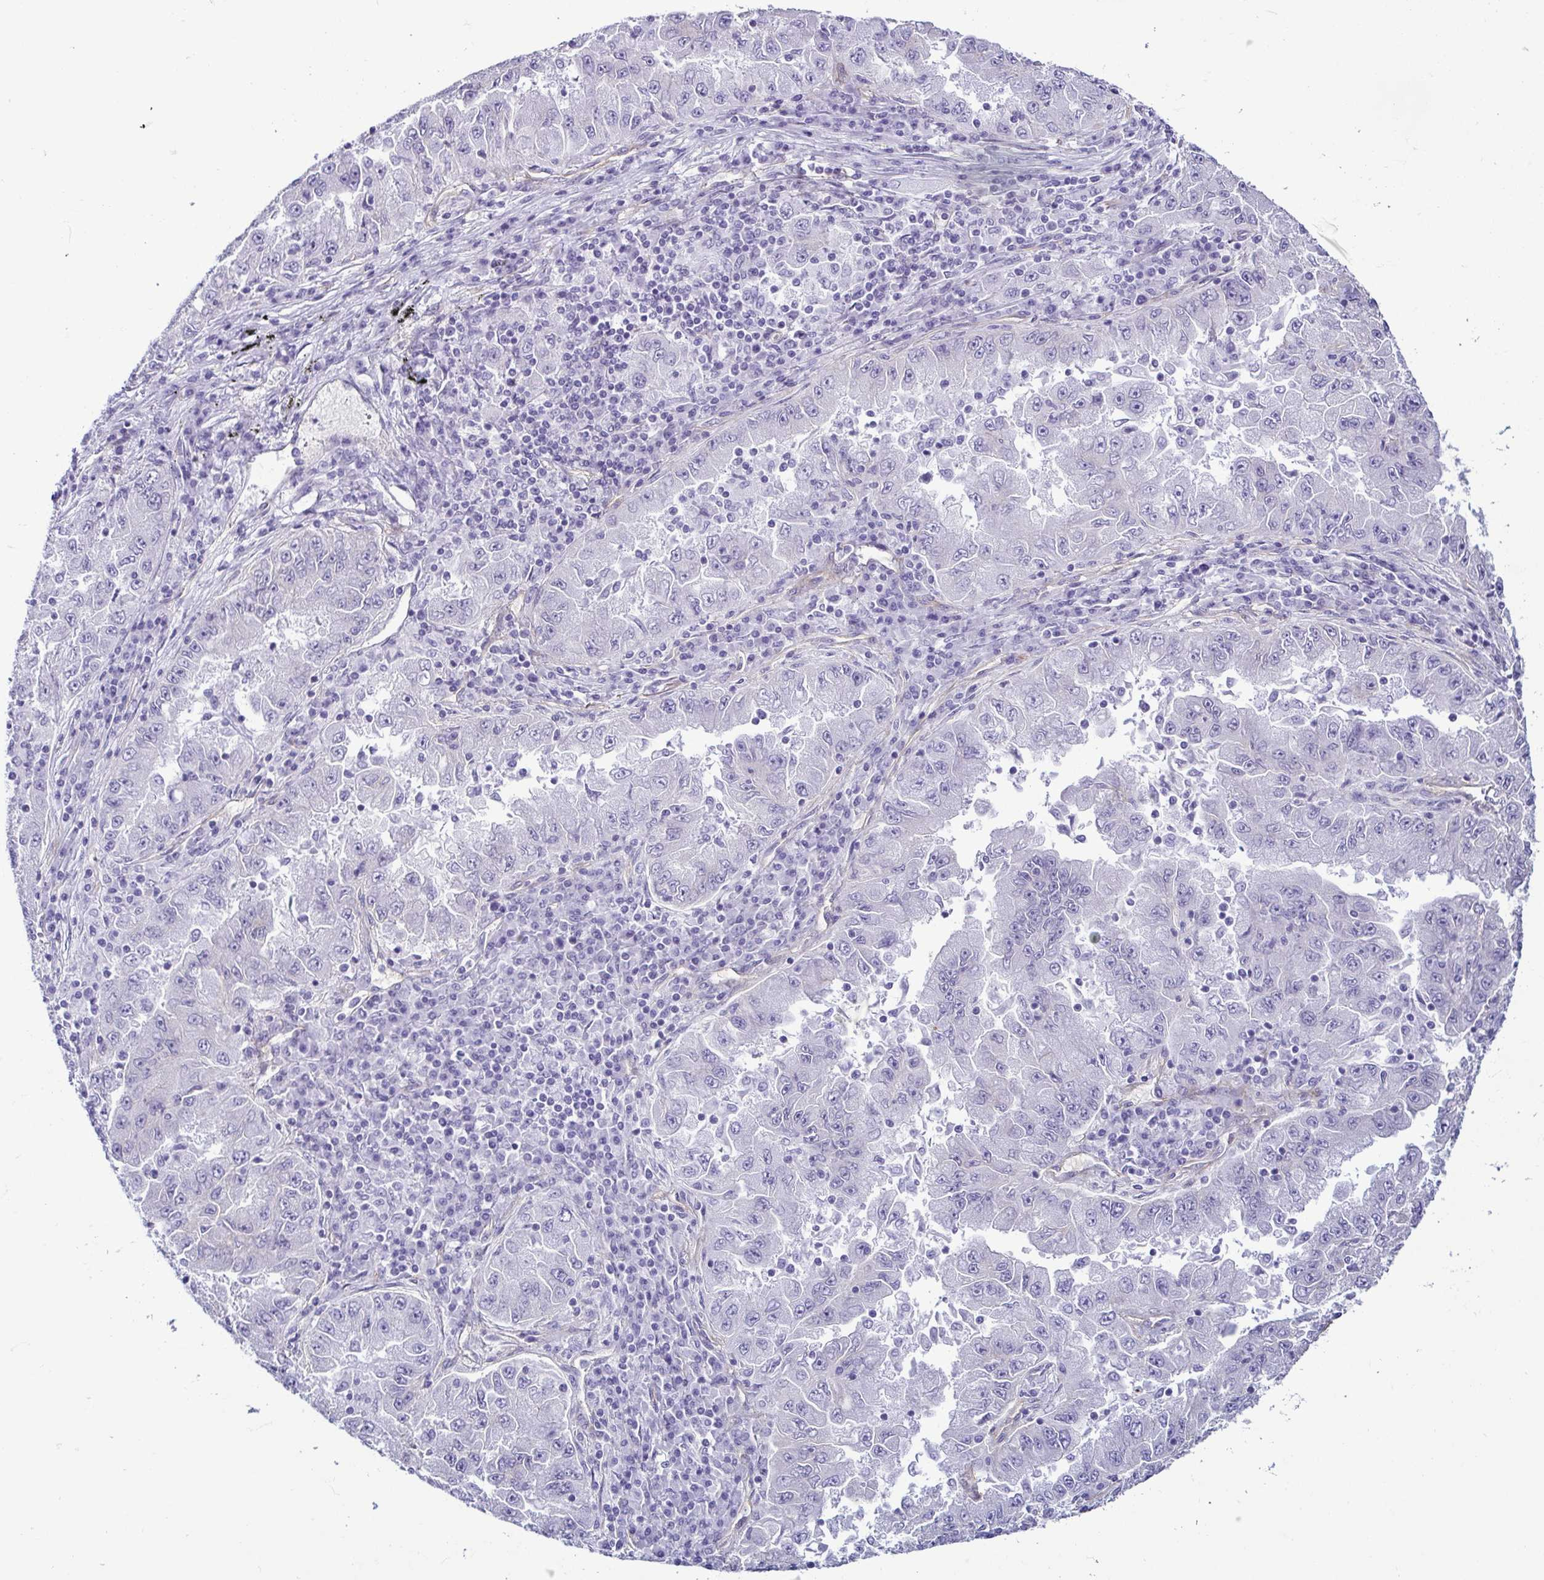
{"staining": {"intensity": "negative", "quantity": "none", "location": "none"}, "tissue": "lung cancer", "cell_type": "Tumor cells", "image_type": "cancer", "snomed": [{"axis": "morphology", "description": "Adenocarcinoma, NOS"}, {"axis": "morphology", "description": "Adenocarcinoma primary or metastatic"}, {"axis": "topography", "description": "Lung"}], "caption": "Protein analysis of lung cancer (adenocarcinoma primary or metastatic) demonstrates no significant staining in tumor cells.", "gene": "CASP14", "patient": {"sex": "male", "age": 74}}